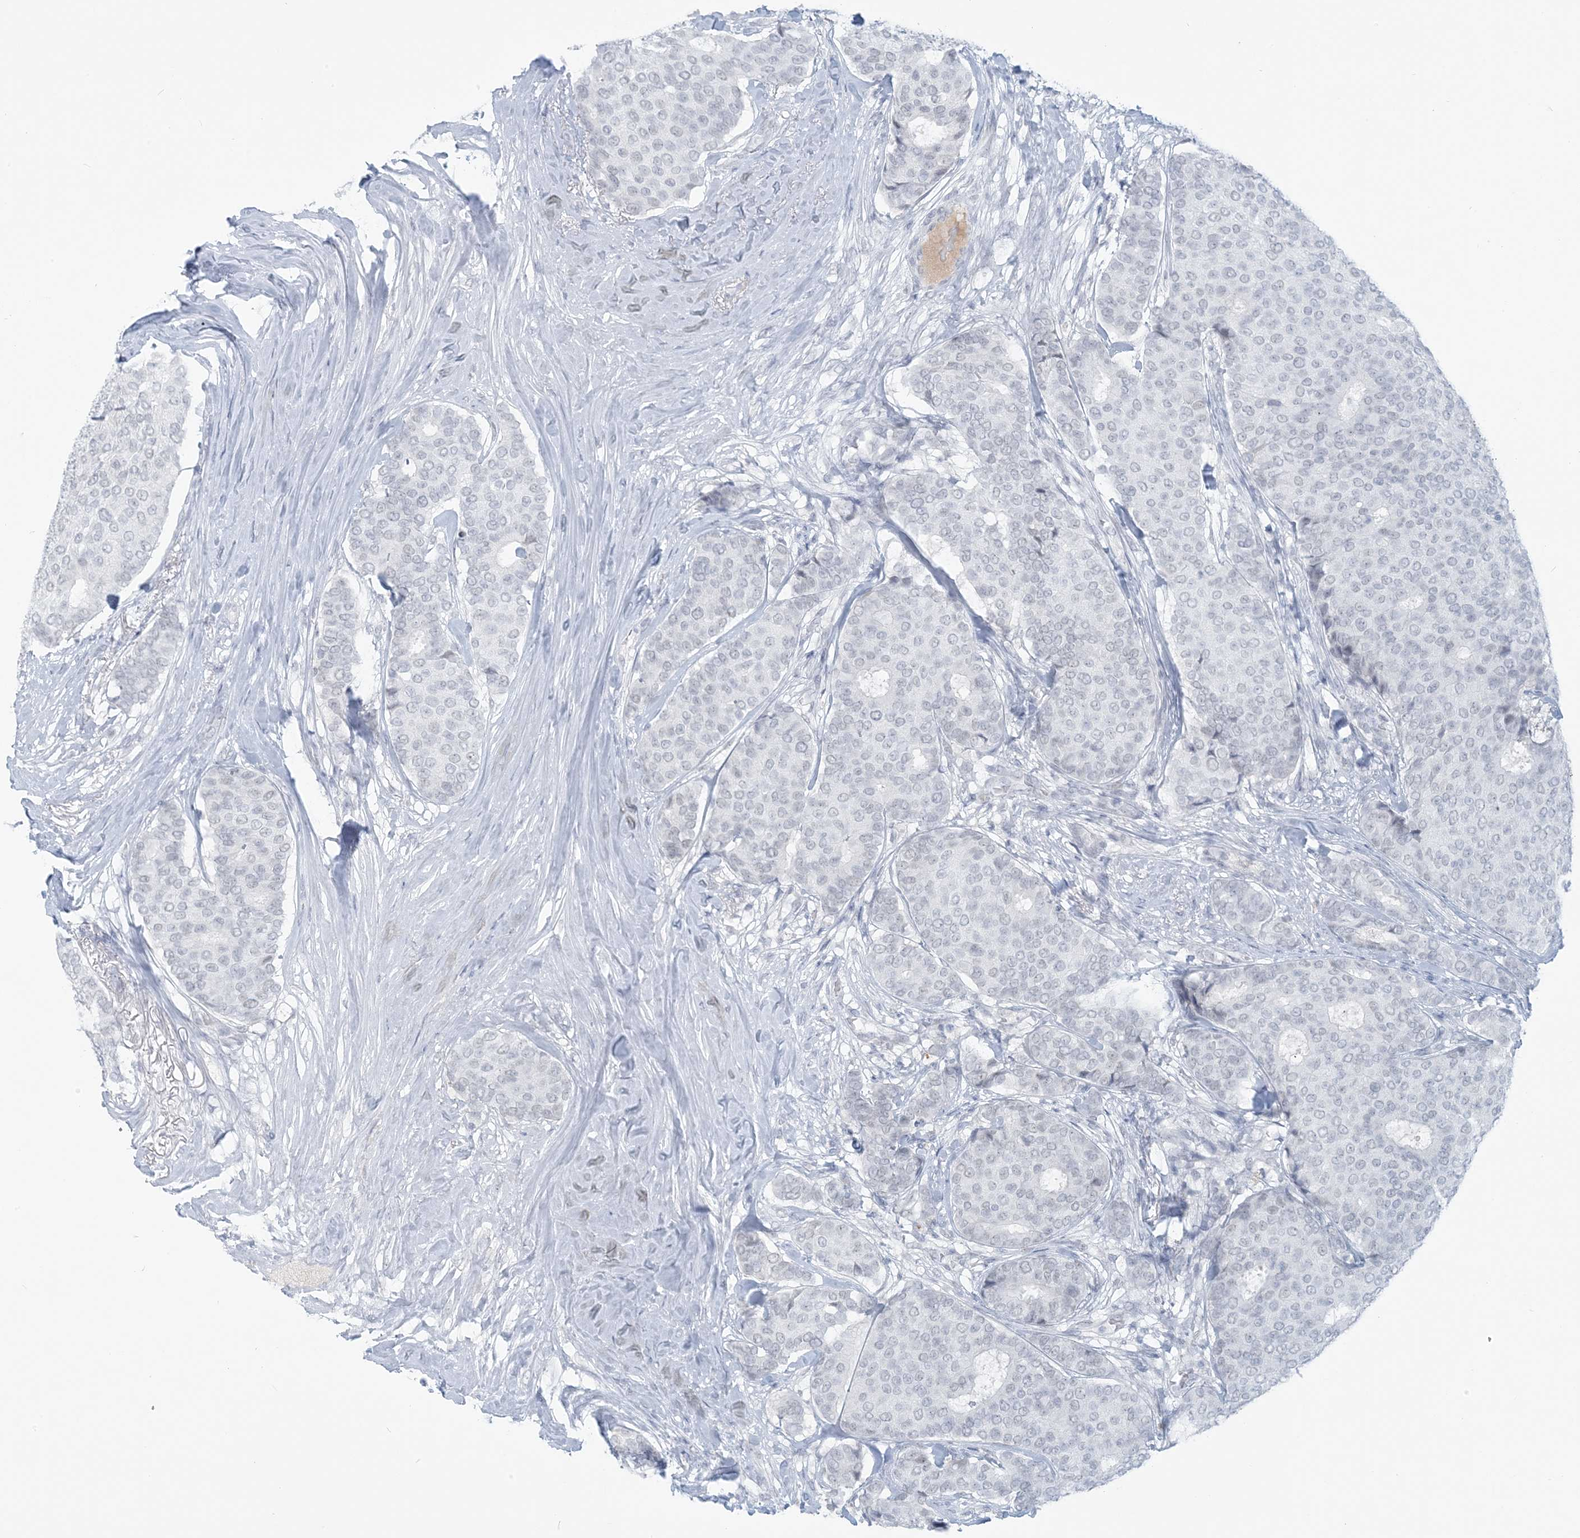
{"staining": {"intensity": "negative", "quantity": "none", "location": "none"}, "tissue": "breast cancer", "cell_type": "Tumor cells", "image_type": "cancer", "snomed": [{"axis": "morphology", "description": "Duct carcinoma"}, {"axis": "topography", "description": "Breast"}], "caption": "Tumor cells show no significant protein expression in breast cancer (invasive ductal carcinoma).", "gene": "SCML1", "patient": {"sex": "female", "age": 75}}